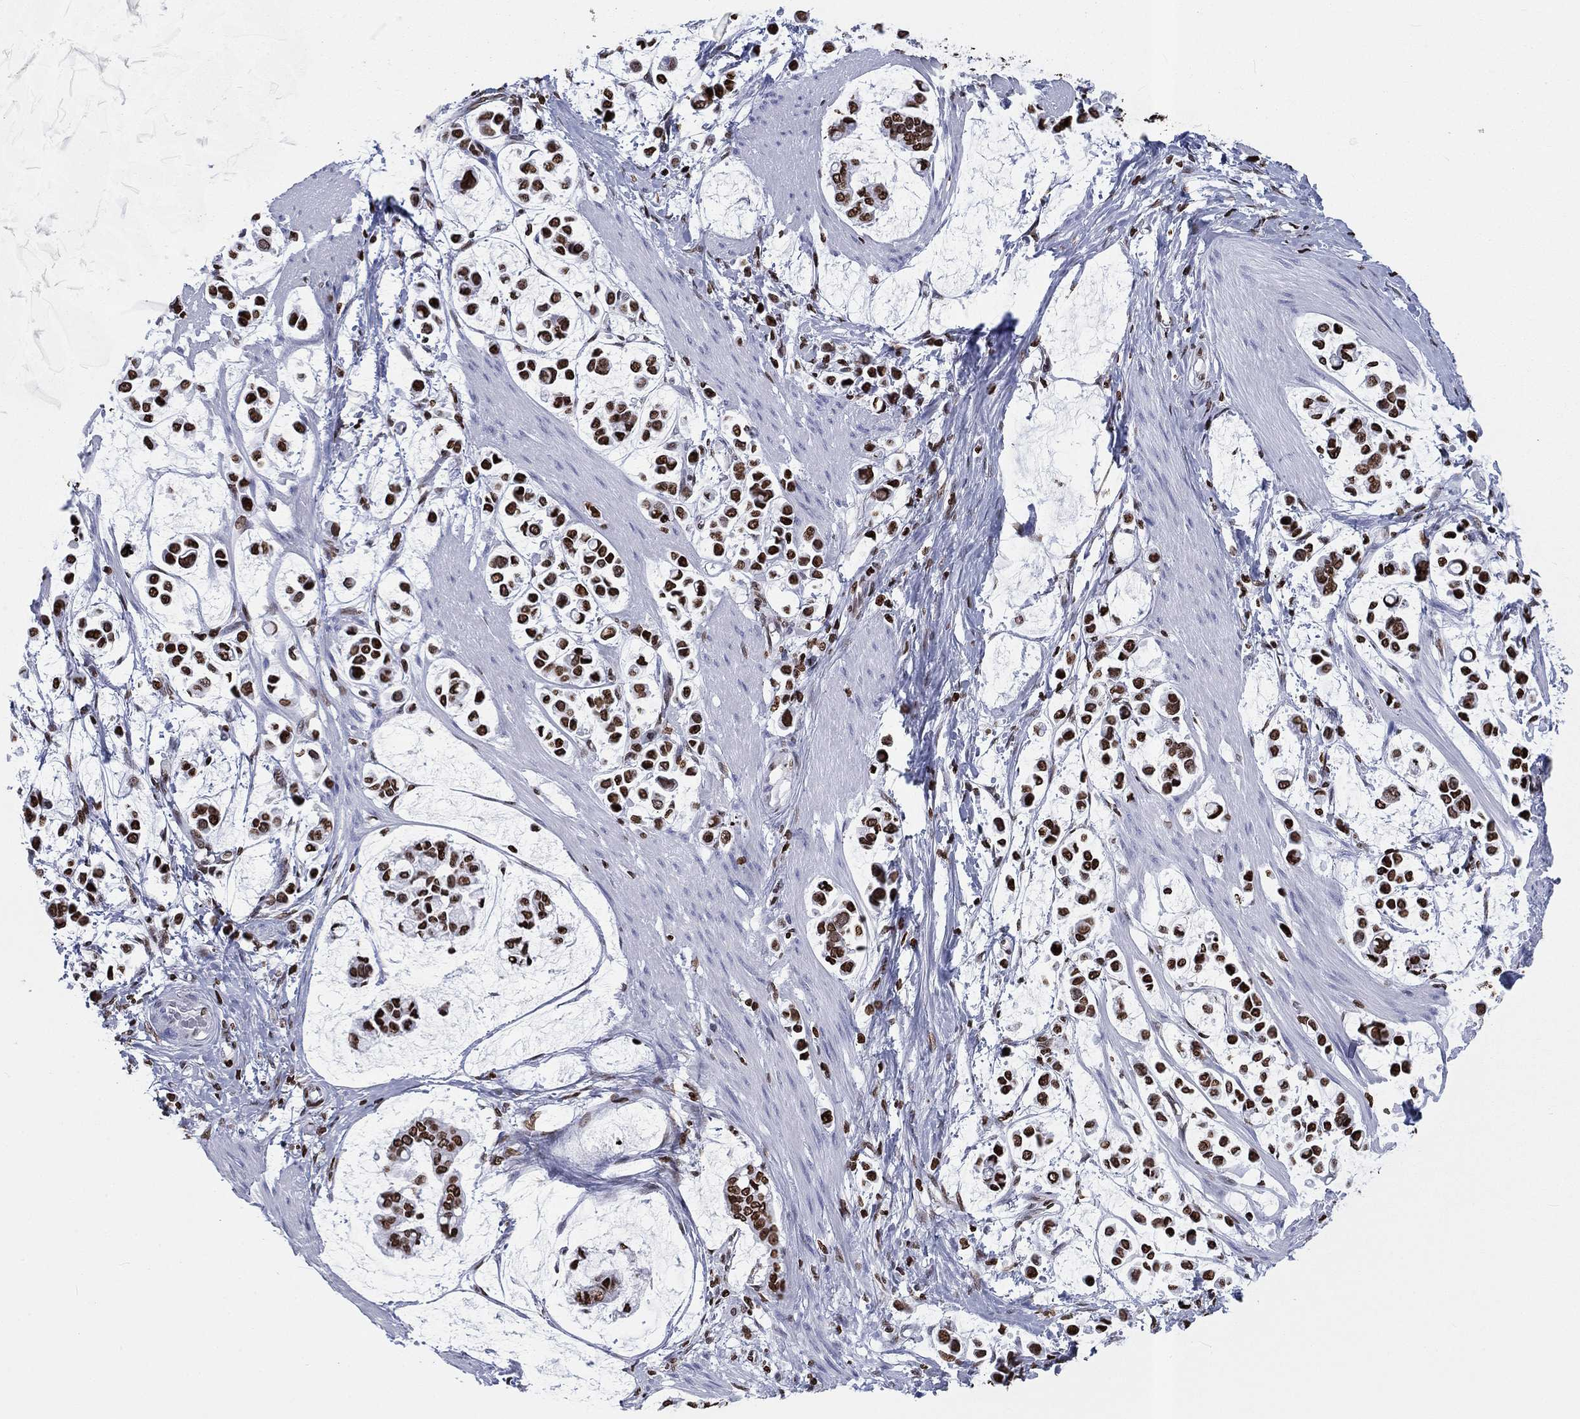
{"staining": {"intensity": "strong", "quantity": ">75%", "location": "nuclear"}, "tissue": "stomach cancer", "cell_type": "Tumor cells", "image_type": "cancer", "snomed": [{"axis": "morphology", "description": "Adenocarcinoma, NOS"}, {"axis": "topography", "description": "Stomach"}], "caption": "High-magnification brightfield microscopy of adenocarcinoma (stomach) stained with DAB (brown) and counterstained with hematoxylin (blue). tumor cells exhibit strong nuclear staining is appreciated in approximately>75% of cells.", "gene": "H1-5", "patient": {"sex": "male", "age": 82}}